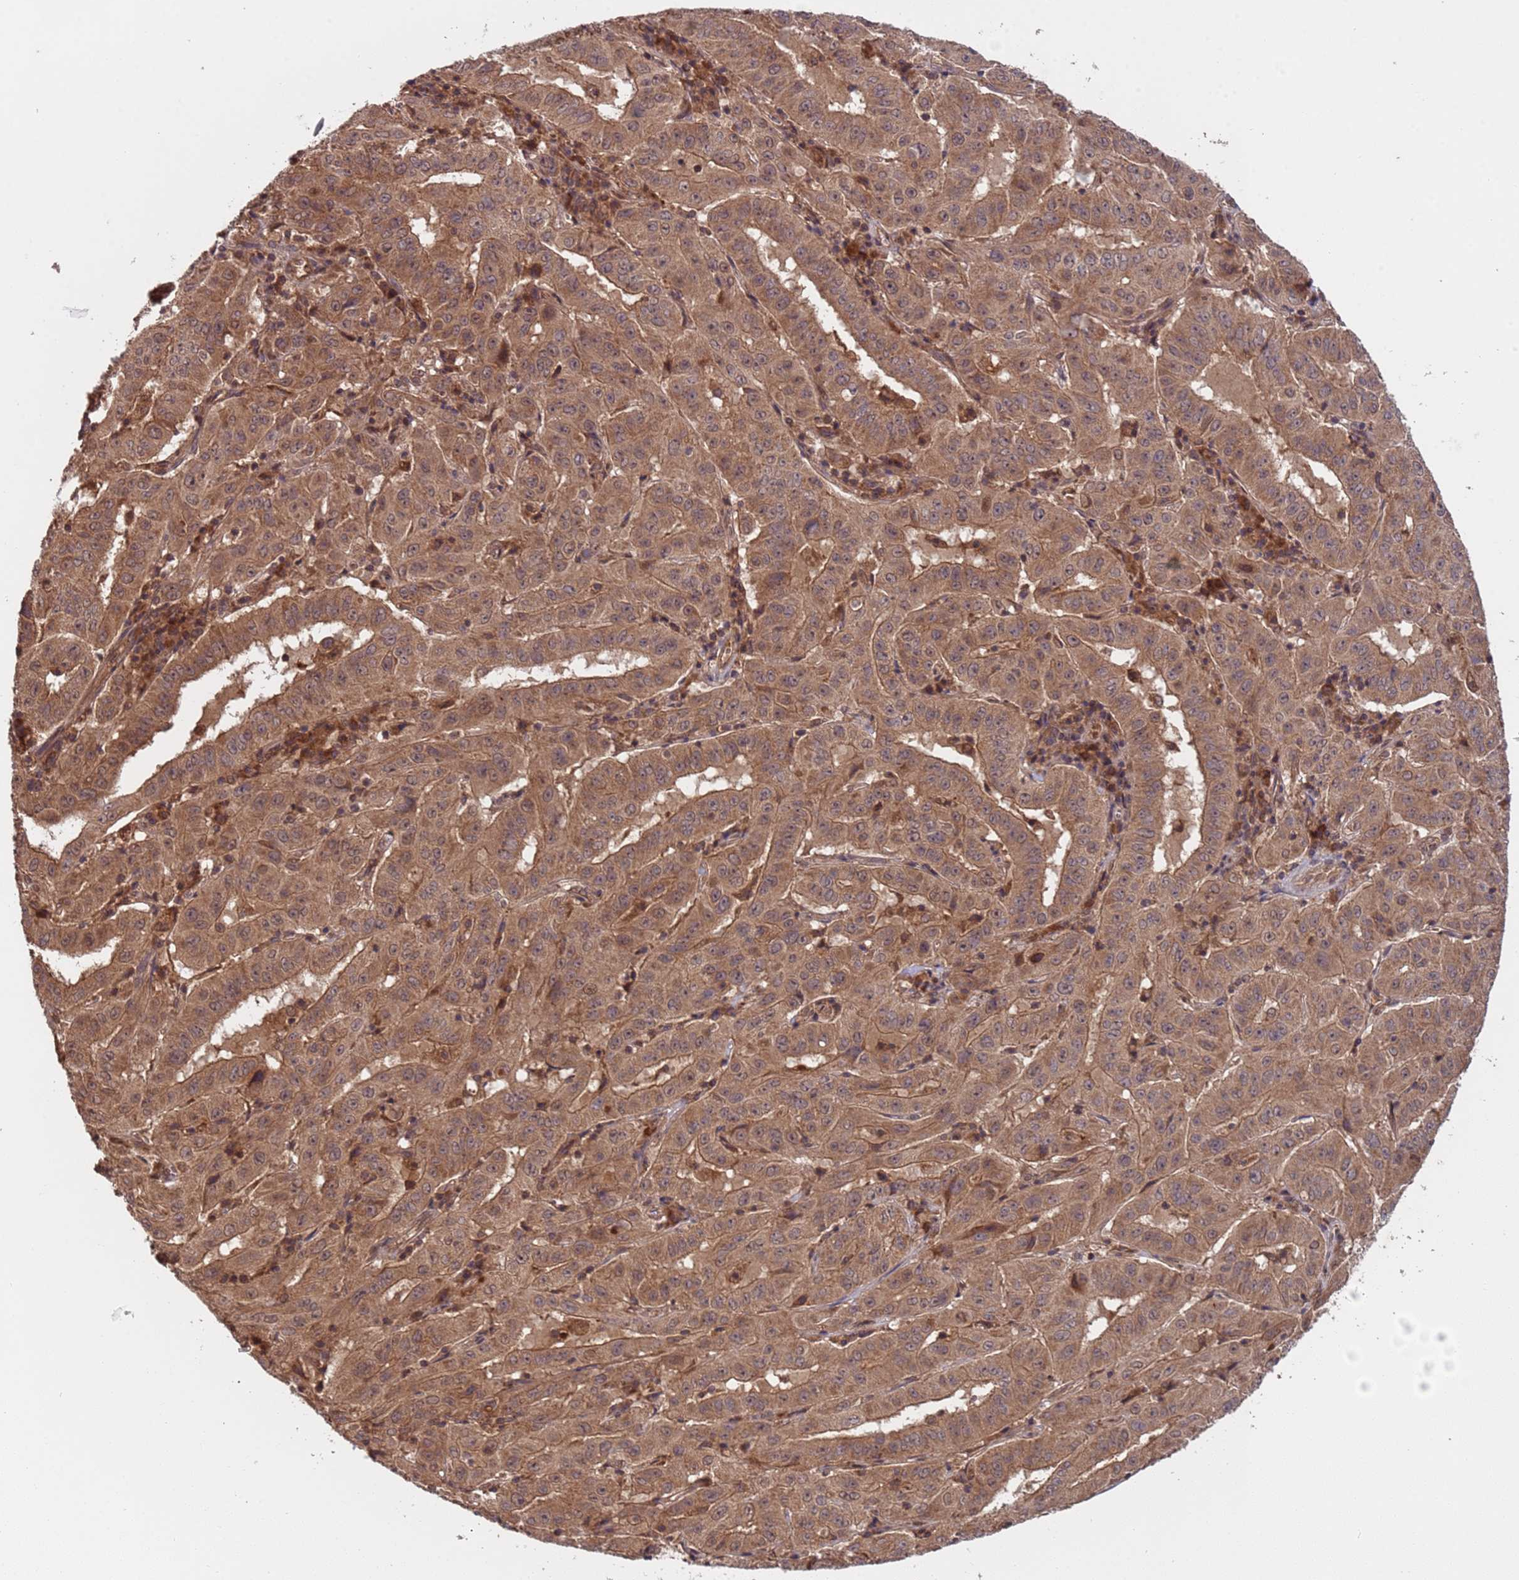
{"staining": {"intensity": "moderate", "quantity": ">75%", "location": "cytoplasmic/membranous"}, "tissue": "pancreatic cancer", "cell_type": "Tumor cells", "image_type": "cancer", "snomed": [{"axis": "morphology", "description": "Adenocarcinoma, NOS"}, {"axis": "topography", "description": "Pancreas"}], "caption": "Protein analysis of pancreatic cancer tissue shows moderate cytoplasmic/membranous staining in about >75% of tumor cells.", "gene": "ERI1", "patient": {"sex": "male", "age": 63}}